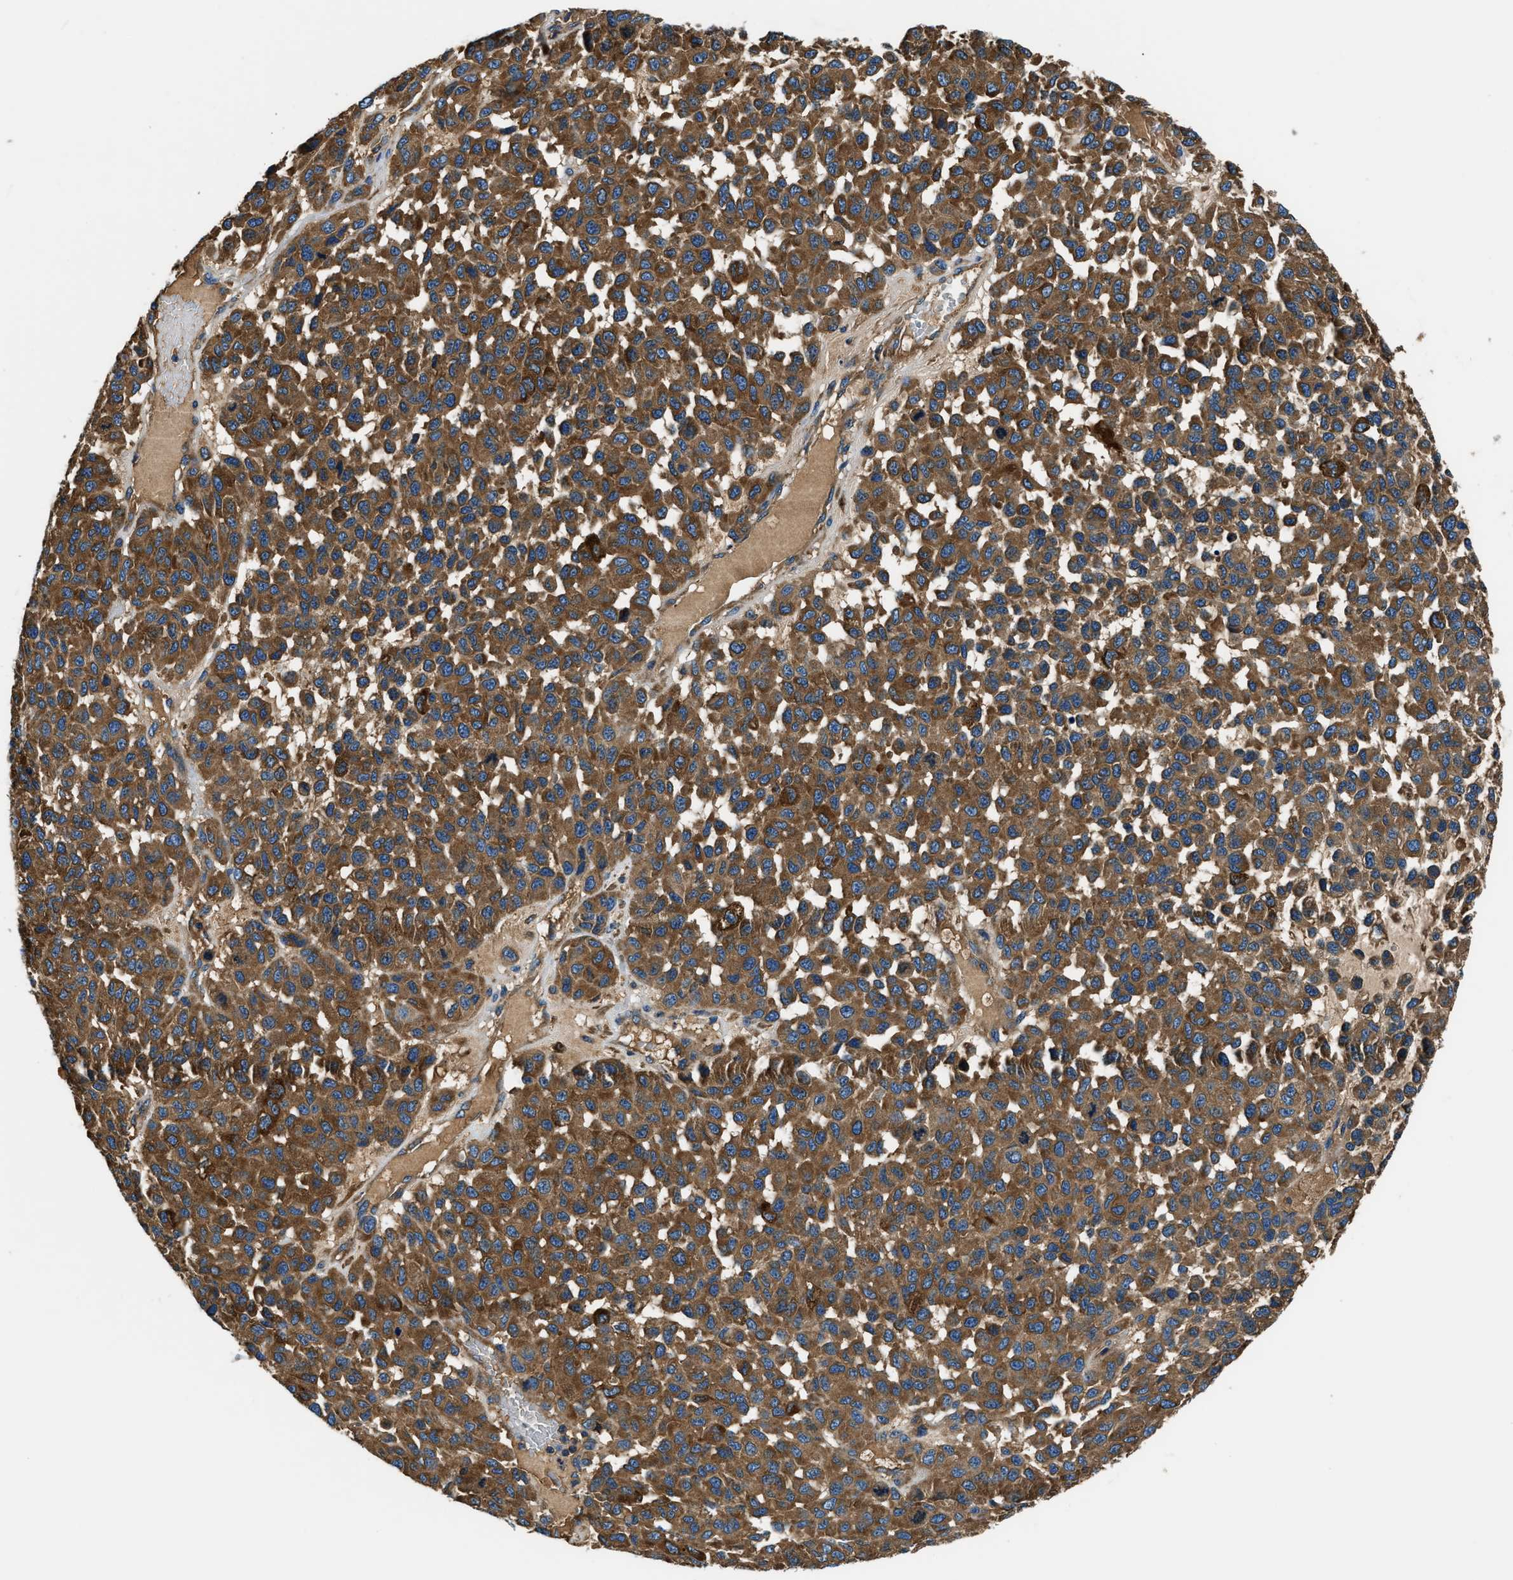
{"staining": {"intensity": "strong", "quantity": ">75%", "location": "cytoplasmic/membranous"}, "tissue": "melanoma", "cell_type": "Tumor cells", "image_type": "cancer", "snomed": [{"axis": "morphology", "description": "Malignant melanoma, NOS"}, {"axis": "topography", "description": "Skin"}], "caption": "DAB (3,3'-diaminobenzidine) immunohistochemical staining of malignant melanoma demonstrates strong cytoplasmic/membranous protein expression in approximately >75% of tumor cells.", "gene": "EEA1", "patient": {"sex": "male", "age": 62}}